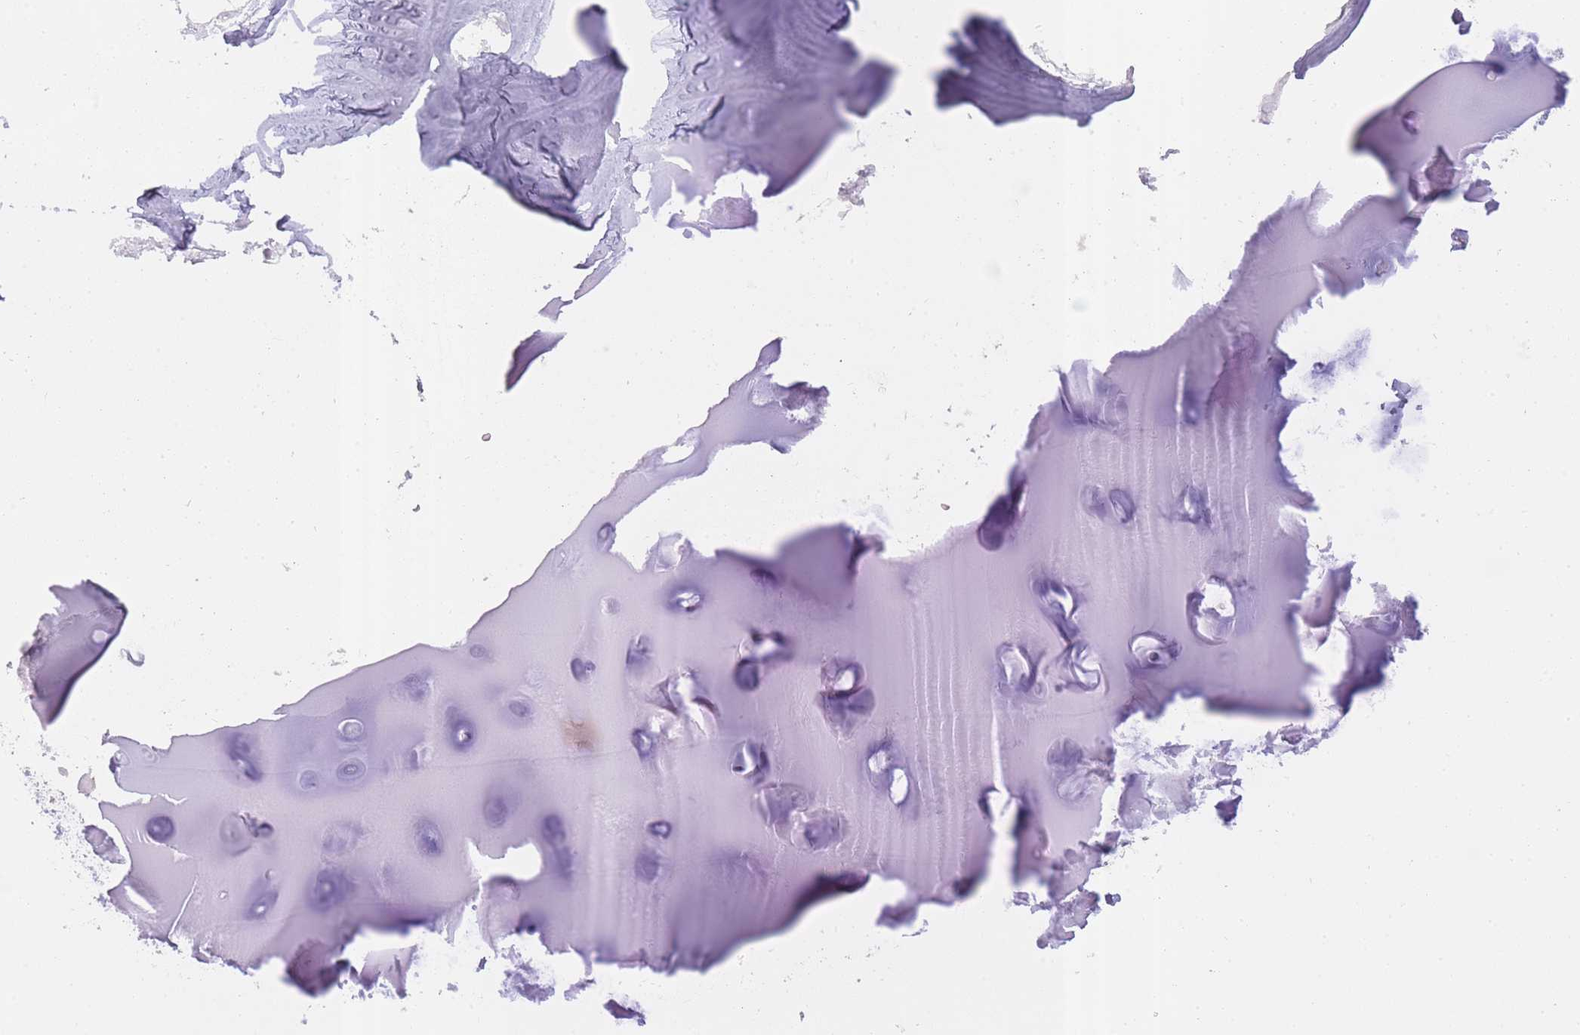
{"staining": {"intensity": "negative", "quantity": "none", "location": "none"}, "tissue": "adipose tissue", "cell_type": "Adipocytes", "image_type": "normal", "snomed": [{"axis": "morphology", "description": "Normal tissue, NOS"}, {"axis": "topography", "description": "Cartilage tissue"}], "caption": "IHC of unremarkable human adipose tissue displays no expression in adipocytes.", "gene": "PPP6R3", "patient": {"sex": "male", "age": 57}}